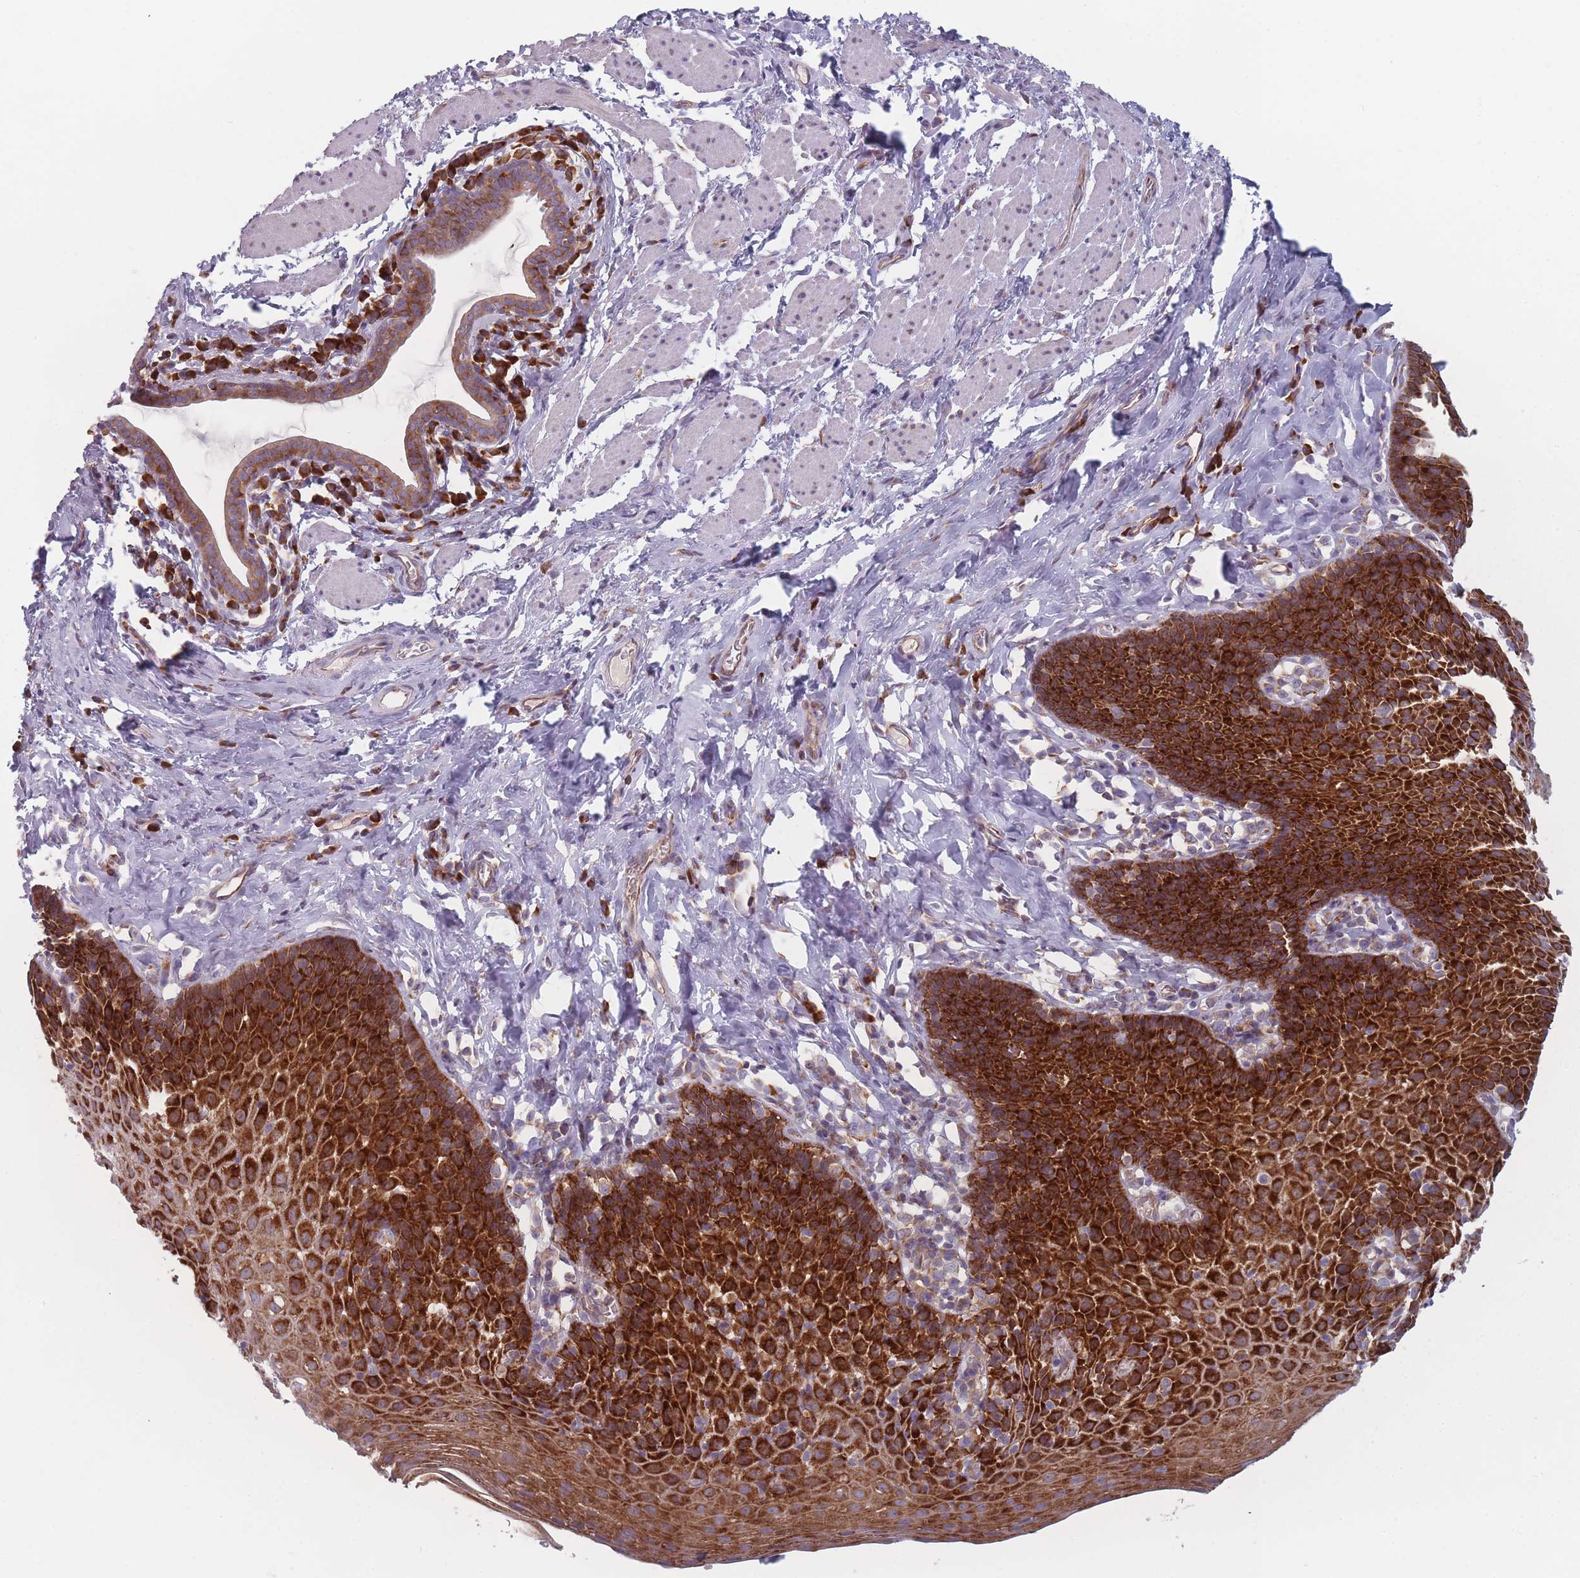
{"staining": {"intensity": "strong", "quantity": ">75%", "location": "cytoplasmic/membranous"}, "tissue": "esophagus", "cell_type": "Squamous epithelial cells", "image_type": "normal", "snomed": [{"axis": "morphology", "description": "Normal tissue, NOS"}, {"axis": "topography", "description": "Esophagus"}], "caption": "This photomicrograph shows immunohistochemistry (IHC) staining of normal human esophagus, with high strong cytoplasmic/membranous staining in about >75% of squamous epithelial cells.", "gene": "CACNG5", "patient": {"sex": "female", "age": 61}}